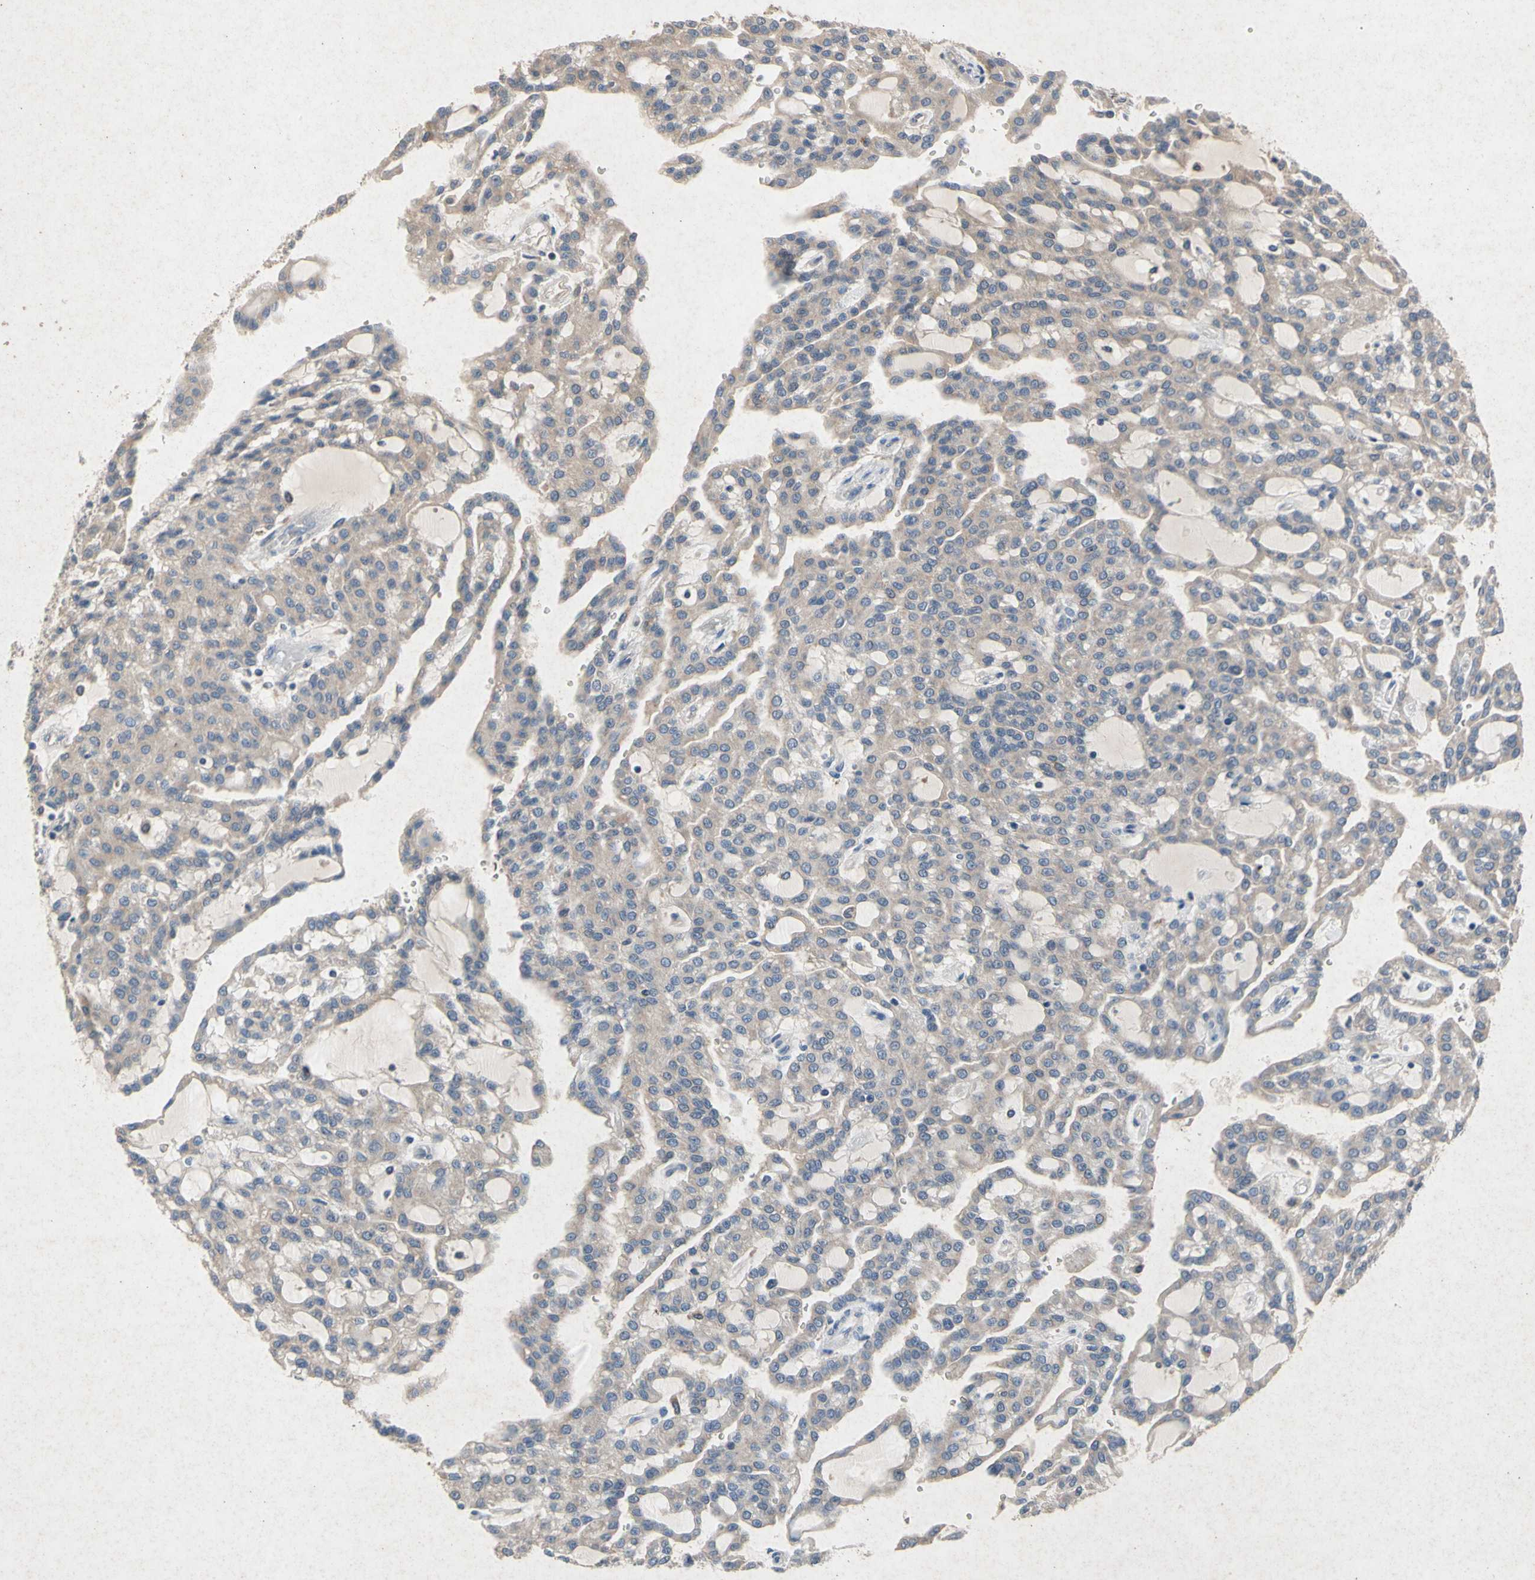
{"staining": {"intensity": "weak", "quantity": ">75%", "location": "cytoplasmic/membranous"}, "tissue": "renal cancer", "cell_type": "Tumor cells", "image_type": "cancer", "snomed": [{"axis": "morphology", "description": "Adenocarcinoma, NOS"}, {"axis": "topography", "description": "Kidney"}], "caption": "Immunohistochemistry (IHC) (DAB) staining of human renal adenocarcinoma exhibits weak cytoplasmic/membranous protein expression in approximately >75% of tumor cells.", "gene": "RPS6KA1", "patient": {"sex": "male", "age": 63}}